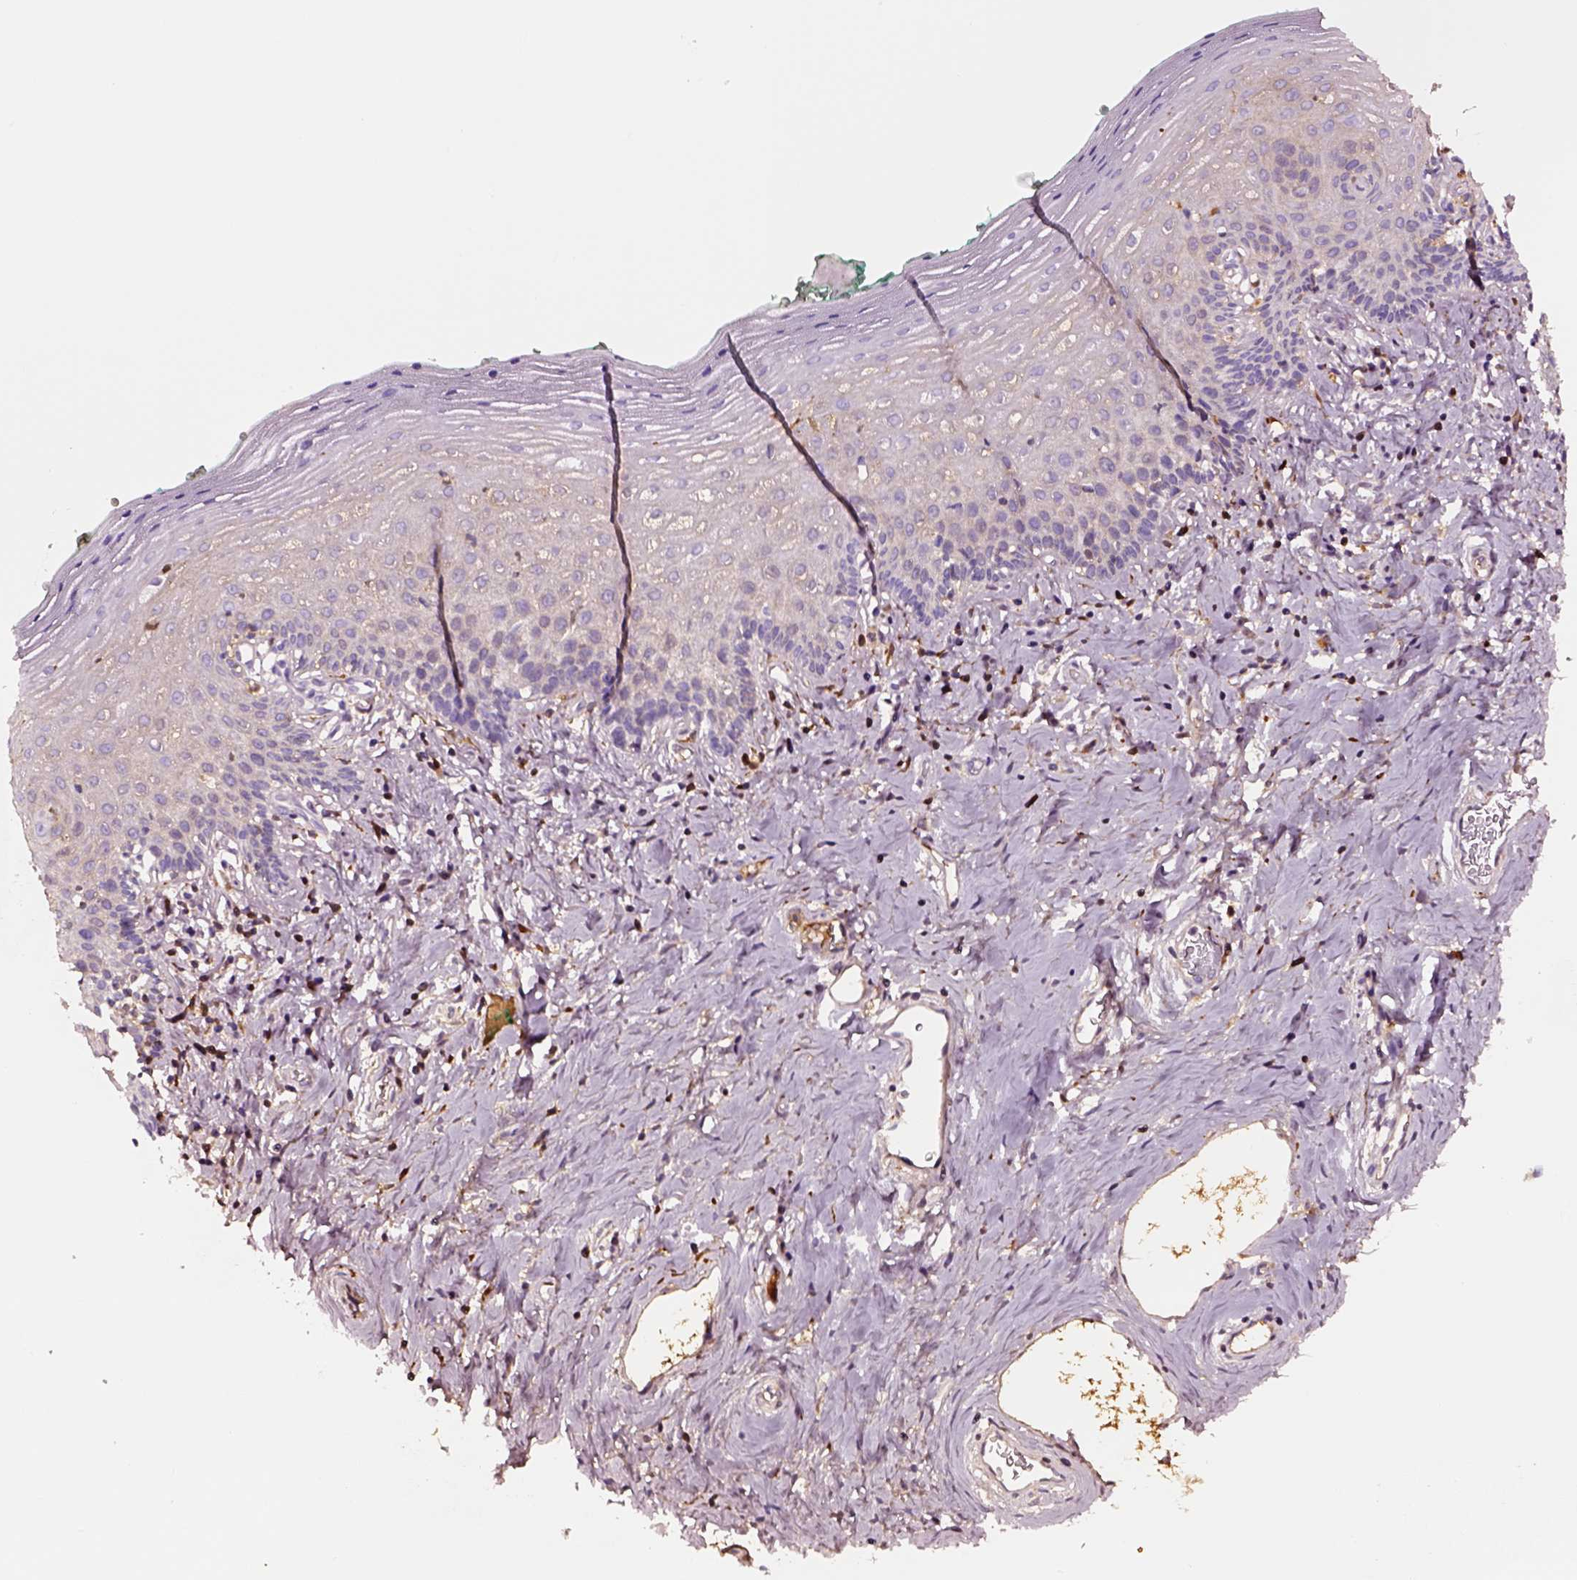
{"staining": {"intensity": "negative", "quantity": "none", "location": "none"}, "tissue": "vagina", "cell_type": "Squamous epithelial cells", "image_type": "normal", "snomed": [{"axis": "morphology", "description": "Normal tissue, NOS"}, {"axis": "topography", "description": "Vagina"}], "caption": "A histopathology image of human vagina is negative for staining in squamous epithelial cells.", "gene": "TF", "patient": {"sex": "female", "age": 42}}